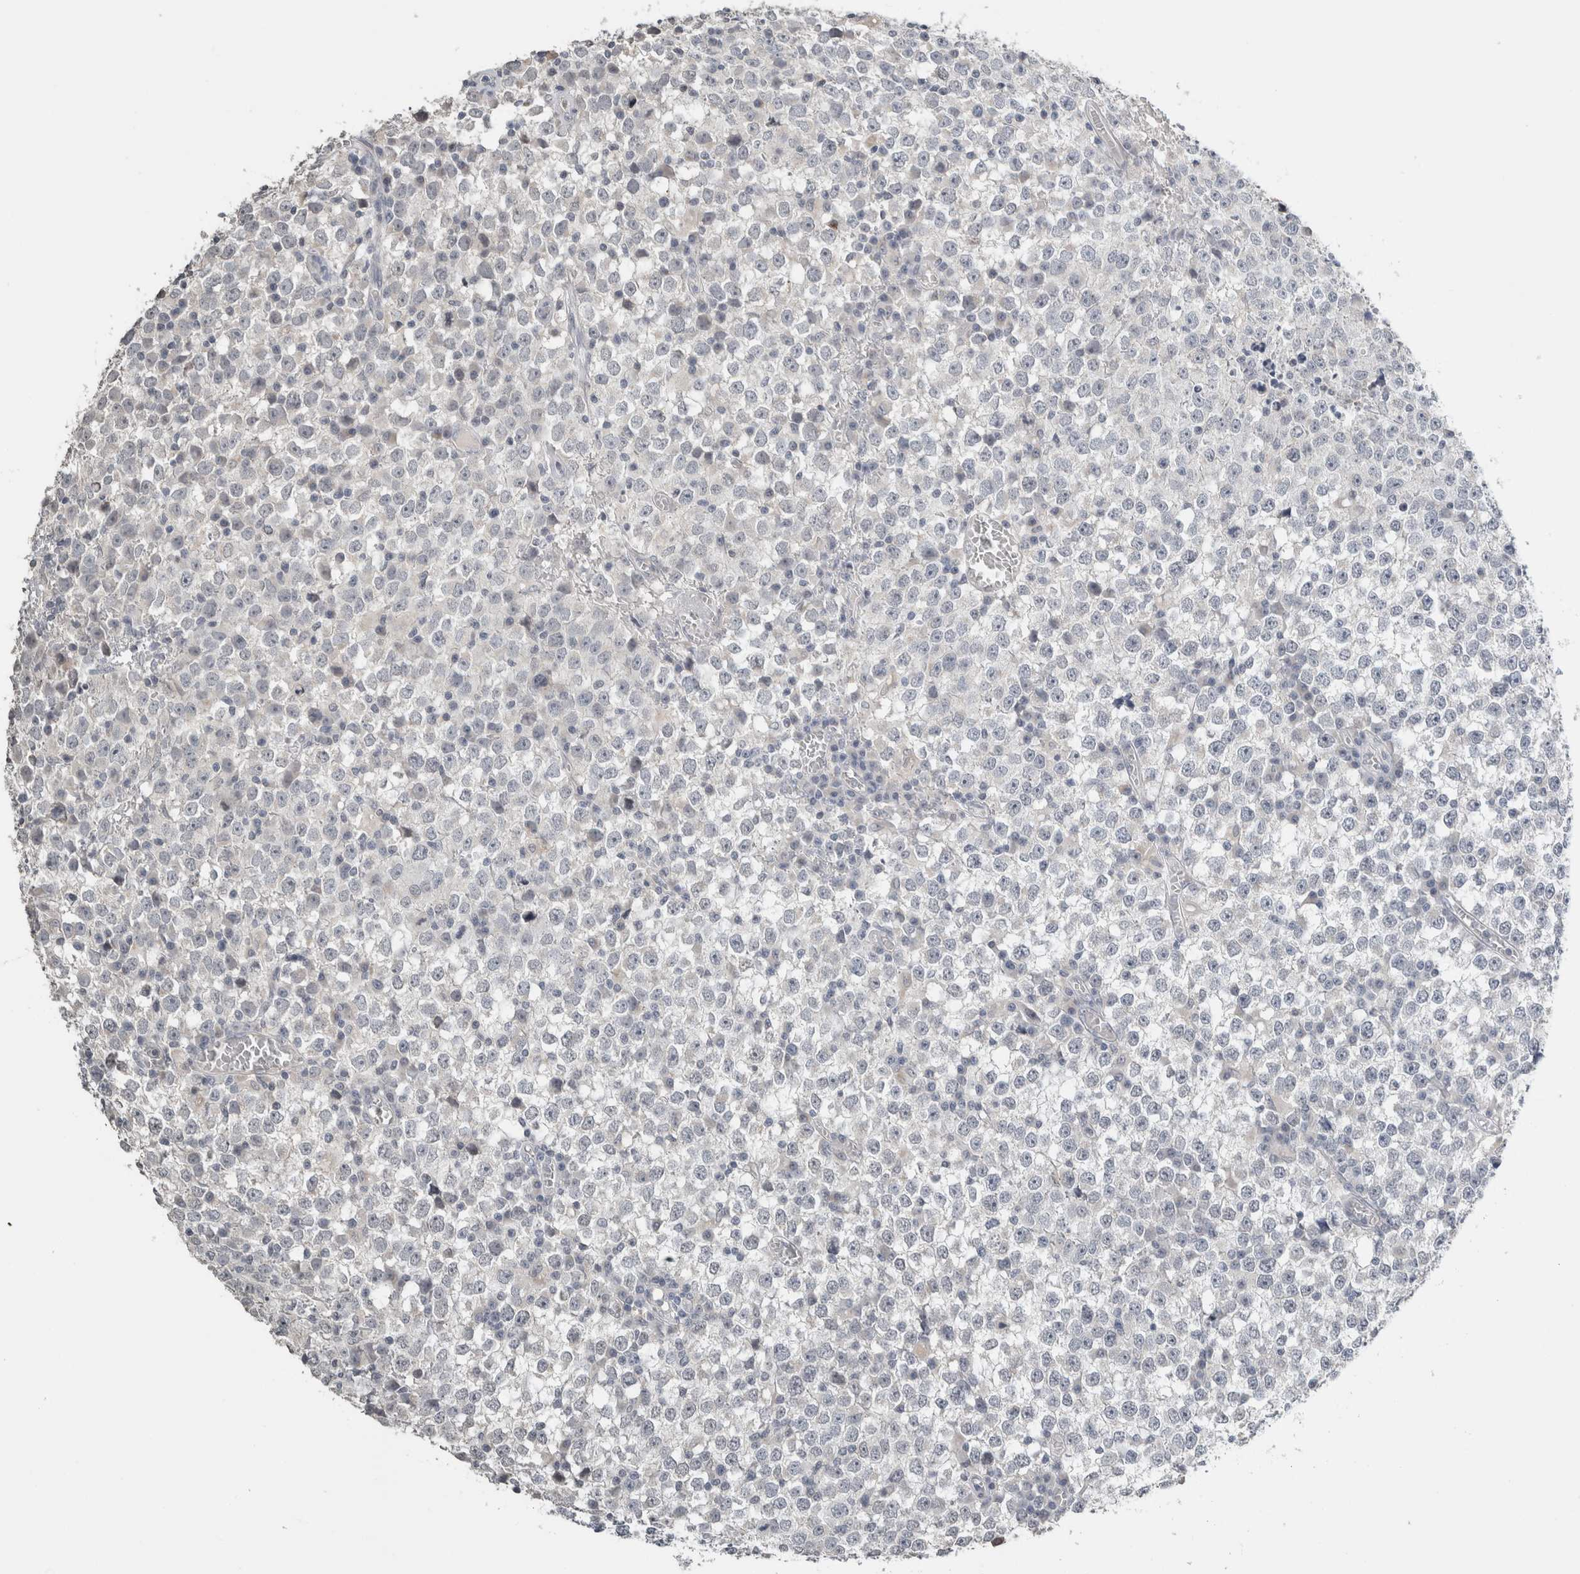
{"staining": {"intensity": "negative", "quantity": "none", "location": "none"}, "tissue": "testis cancer", "cell_type": "Tumor cells", "image_type": "cancer", "snomed": [{"axis": "morphology", "description": "Seminoma, NOS"}, {"axis": "topography", "description": "Testis"}], "caption": "High power microscopy micrograph of an immunohistochemistry (IHC) histopathology image of testis seminoma, revealing no significant staining in tumor cells. Nuclei are stained in blue.", "gene": "CRAT", "patient": {"sex": "male", "age": 65}}